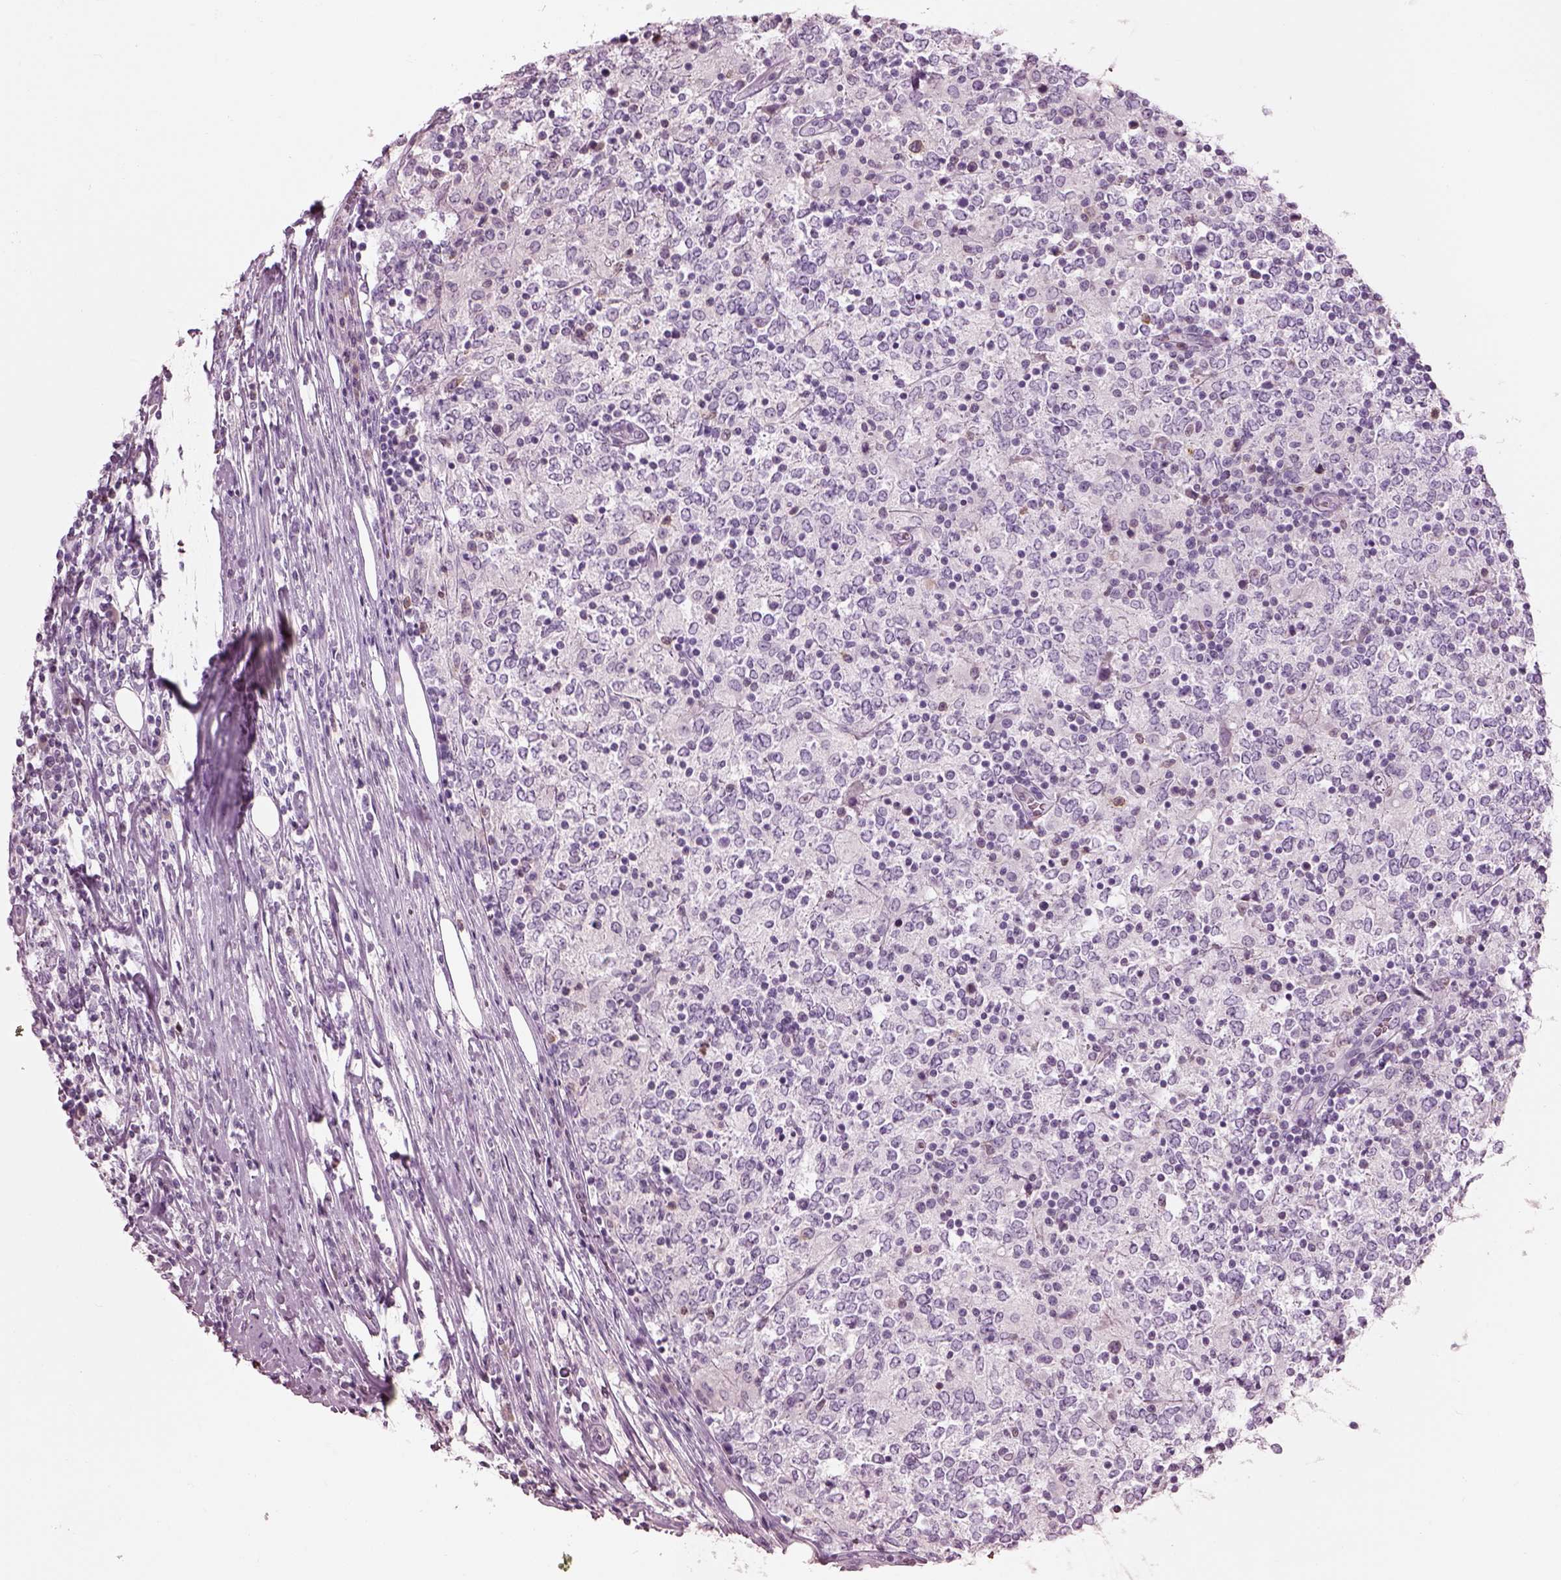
{"staining": {"intensity": "negative", "quantity": "none", "location": "none"}, "tissue": "lymphoma", "cell_type": "Tumor cells", "image_type": "cancer", "snomed": [{"axis": "morphology", "description": "Malignant lymphoma, non-Hodgkin's type, High grade"}, {"axis": "topography", "description": "Lymph node"}], "caption": "Protein analysis of malignant lymphoma, non-Hodgkin's type (high-grade) shows no significant positivity in tumor cells.", "gene": "SLC27A2", "patient": {"sex": "female", "age": 84}}